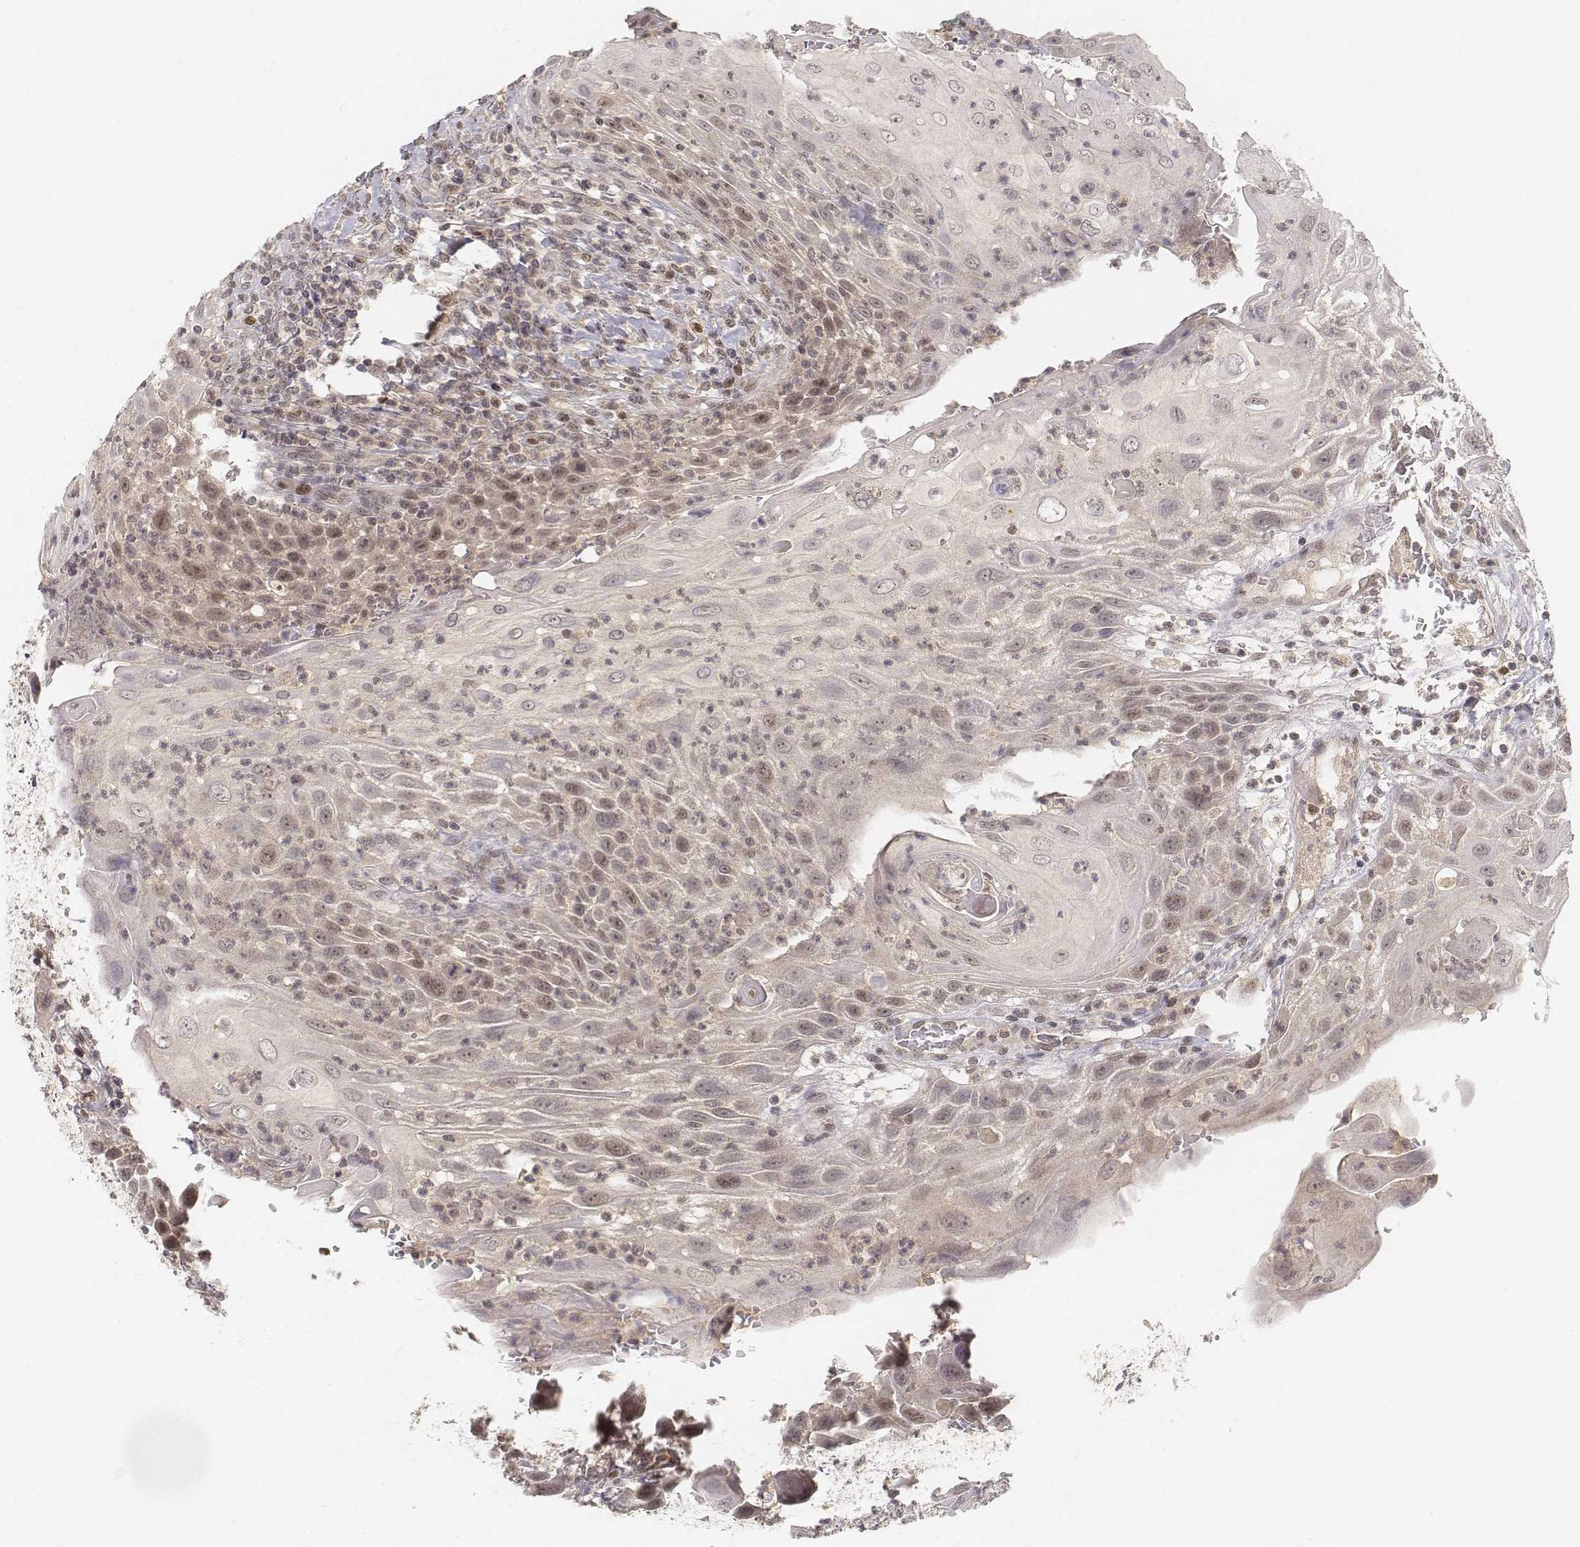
{"staining": {"intensity": "negative", "quantity": "none", "location": "none"}, "tissue": "head and neck cancer", "cell_type": "Tumor cells", "image_type": "cancer", "snomed": [{"axis": "morphology", "description": "Squamous cell carcinoma, NOS"}, {"axis": "topography", "description": "Head-Neck"}], "caption": "Head and neck cancer (squamous cell carcinoma) was stained to show a protein in brown. There is no significant expression in tumor cells.", "gene": "FANCD2", "patient": {"sex": "male", "age": 69}}